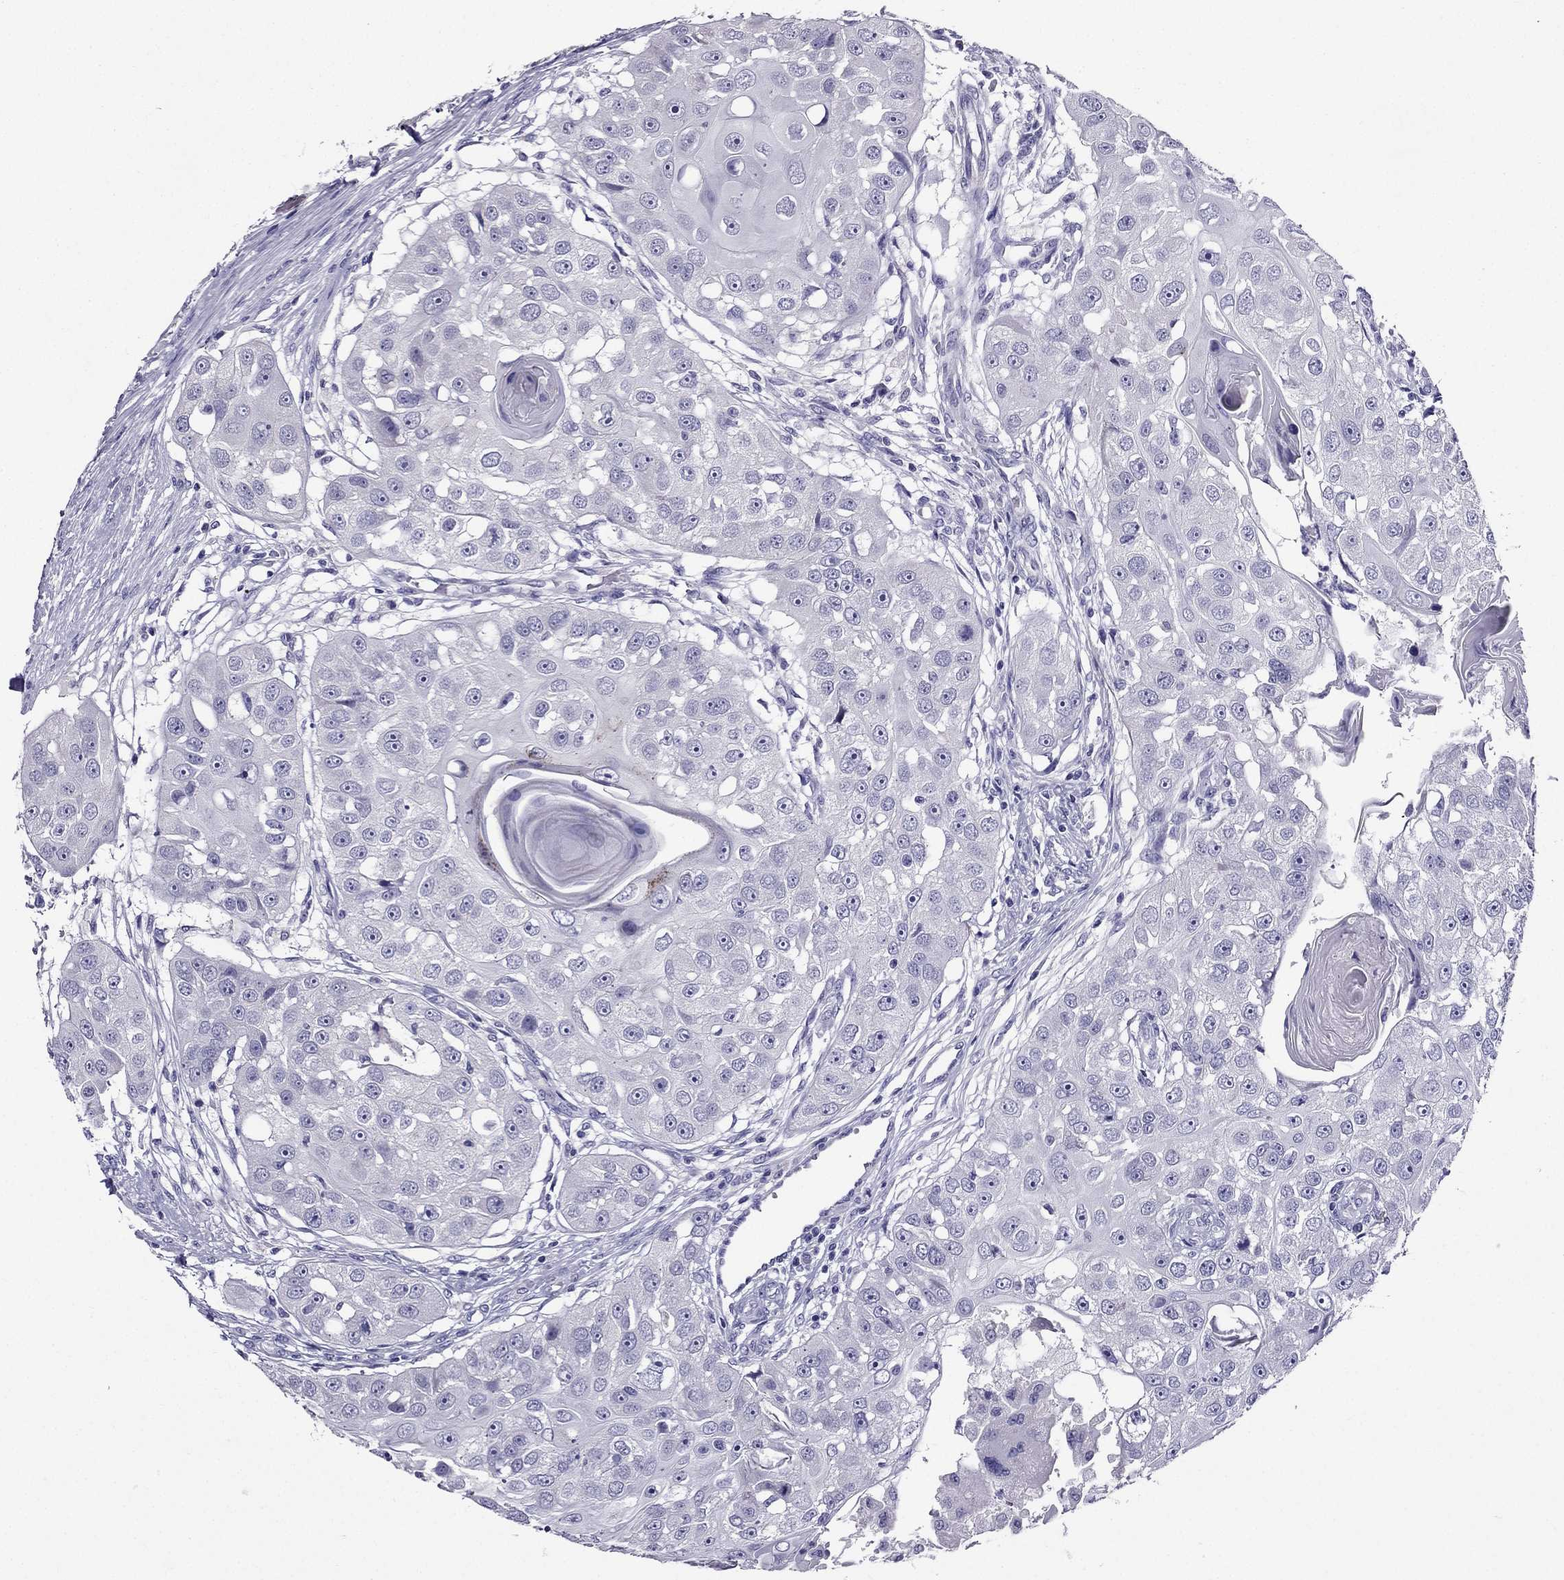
{"staining": {"intensity": "negative", "quantity": "none", "location": "none"}, "tissue": "head and neck cancer", "cell_type": "Tumor cells", "image_type": "cancer", "snomed": [{"axis": "morphology", "description": "Squamous cell carcinoma, NOS"}, {"axis": "topography", "description": "Head-Neck"}], "caption": "Tumor cells show no significant positivity in head and neck cancer. (DAB (3,3'-diaminobenzidine) immunohistochemistry (IHC) visualized using brightfield microscopy, high magnification).", "gene": "ZNF541", "patient": {"sex": "male", "age": 51}}